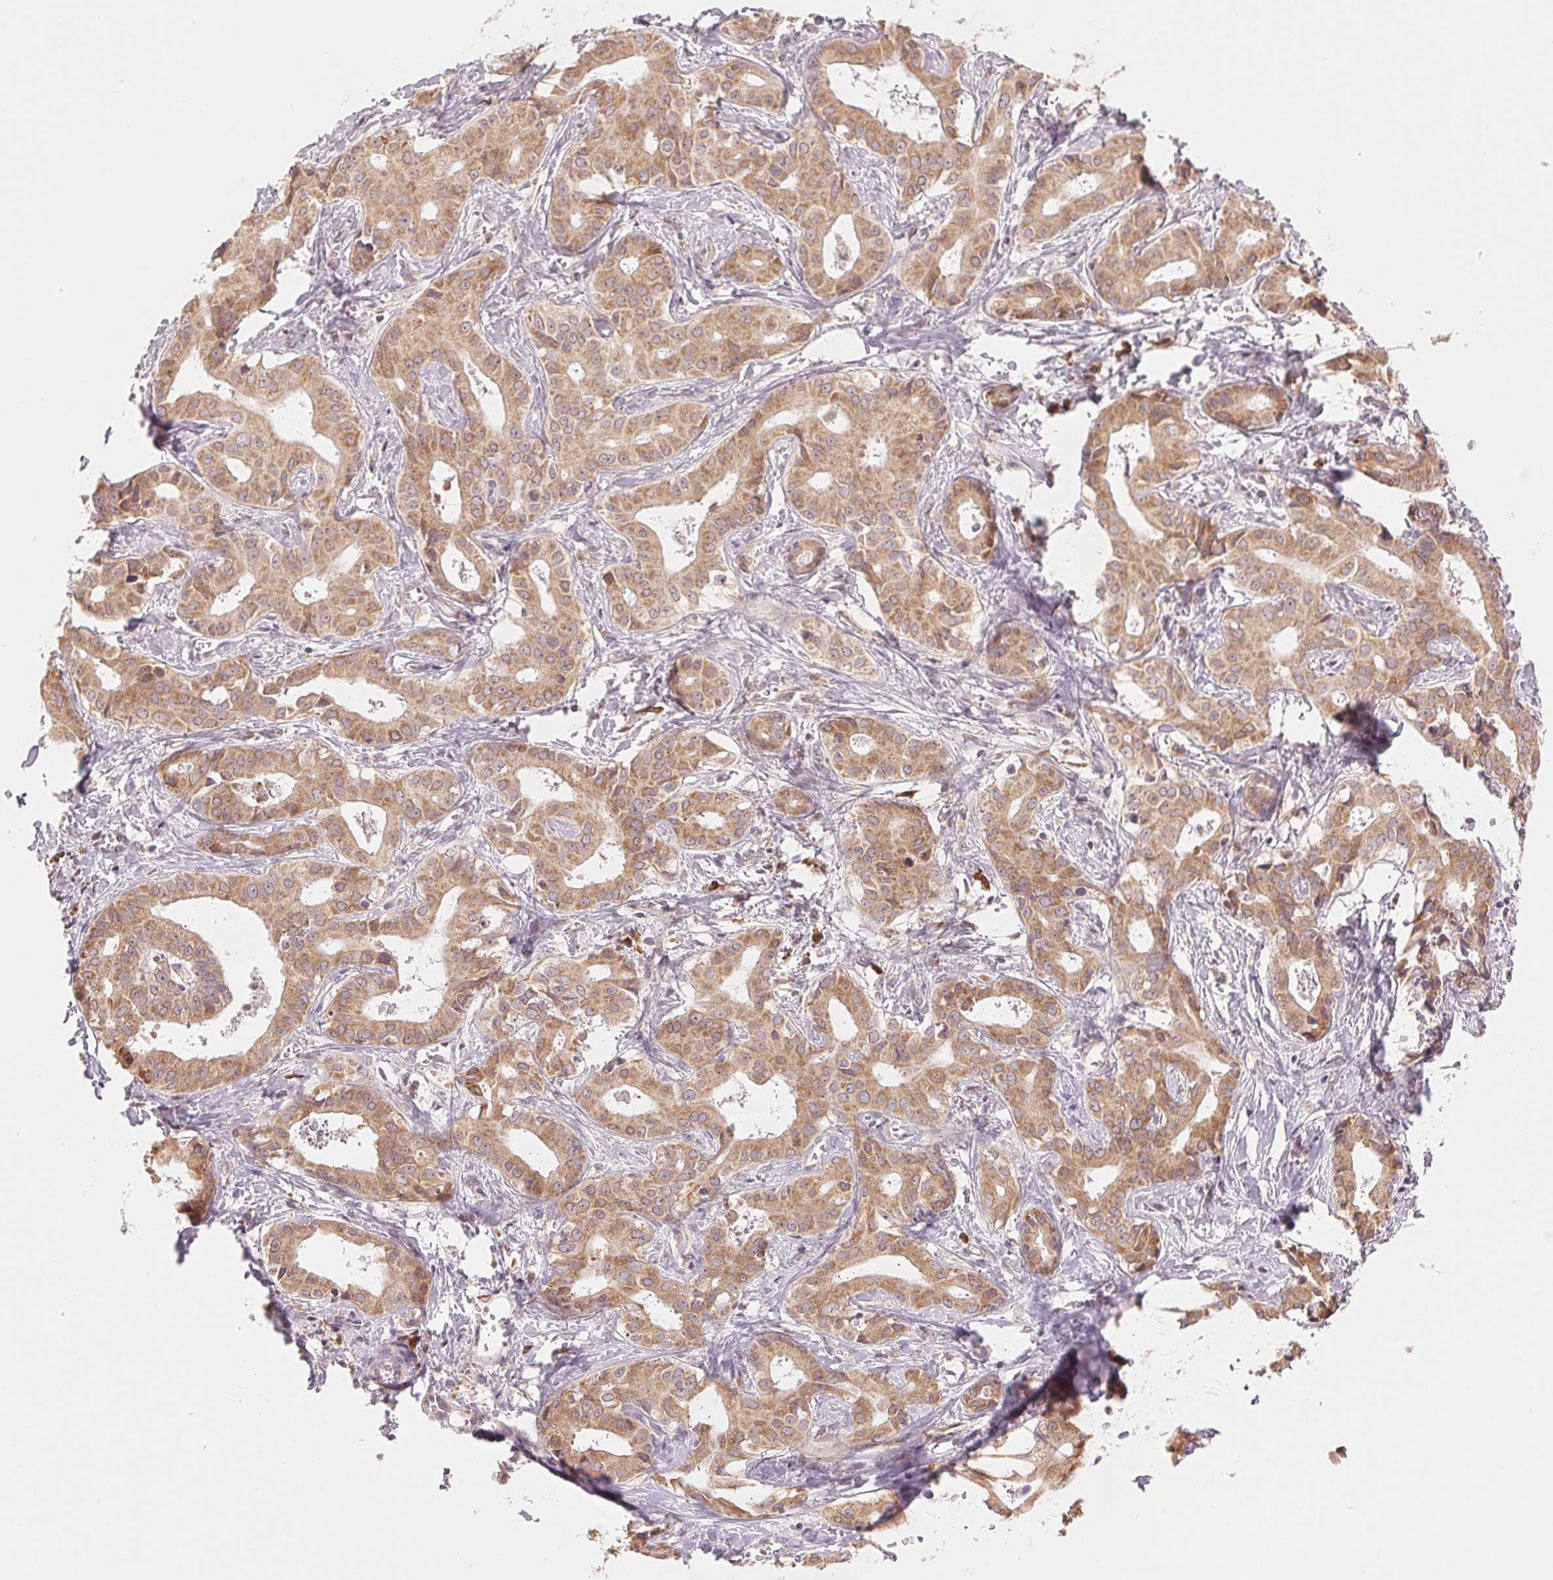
{"staining": {"intensity": "moderate", "quantity": ">75%", "location": "cytoplasmic/membranous"}, "tissue": "liver cancer", "cell_type": "Tumor cells", "image_type": "cancer", "snomed": [{"axis": "morphology", "description": "Cholangiocarcinoma"}, {"axis": "topography", "description": "Liver"}], "caption": "This histopathology image displays liver cholangiocarcinoma stained with immunohistochemistry to label a protein in brown. The cytoplasmic/membranous of tumor cells show moderate positivity for the protein. Nuclei are counter-stained blue.", "gene": "TECR", "patient": {"sex": "female", "age": 65}}